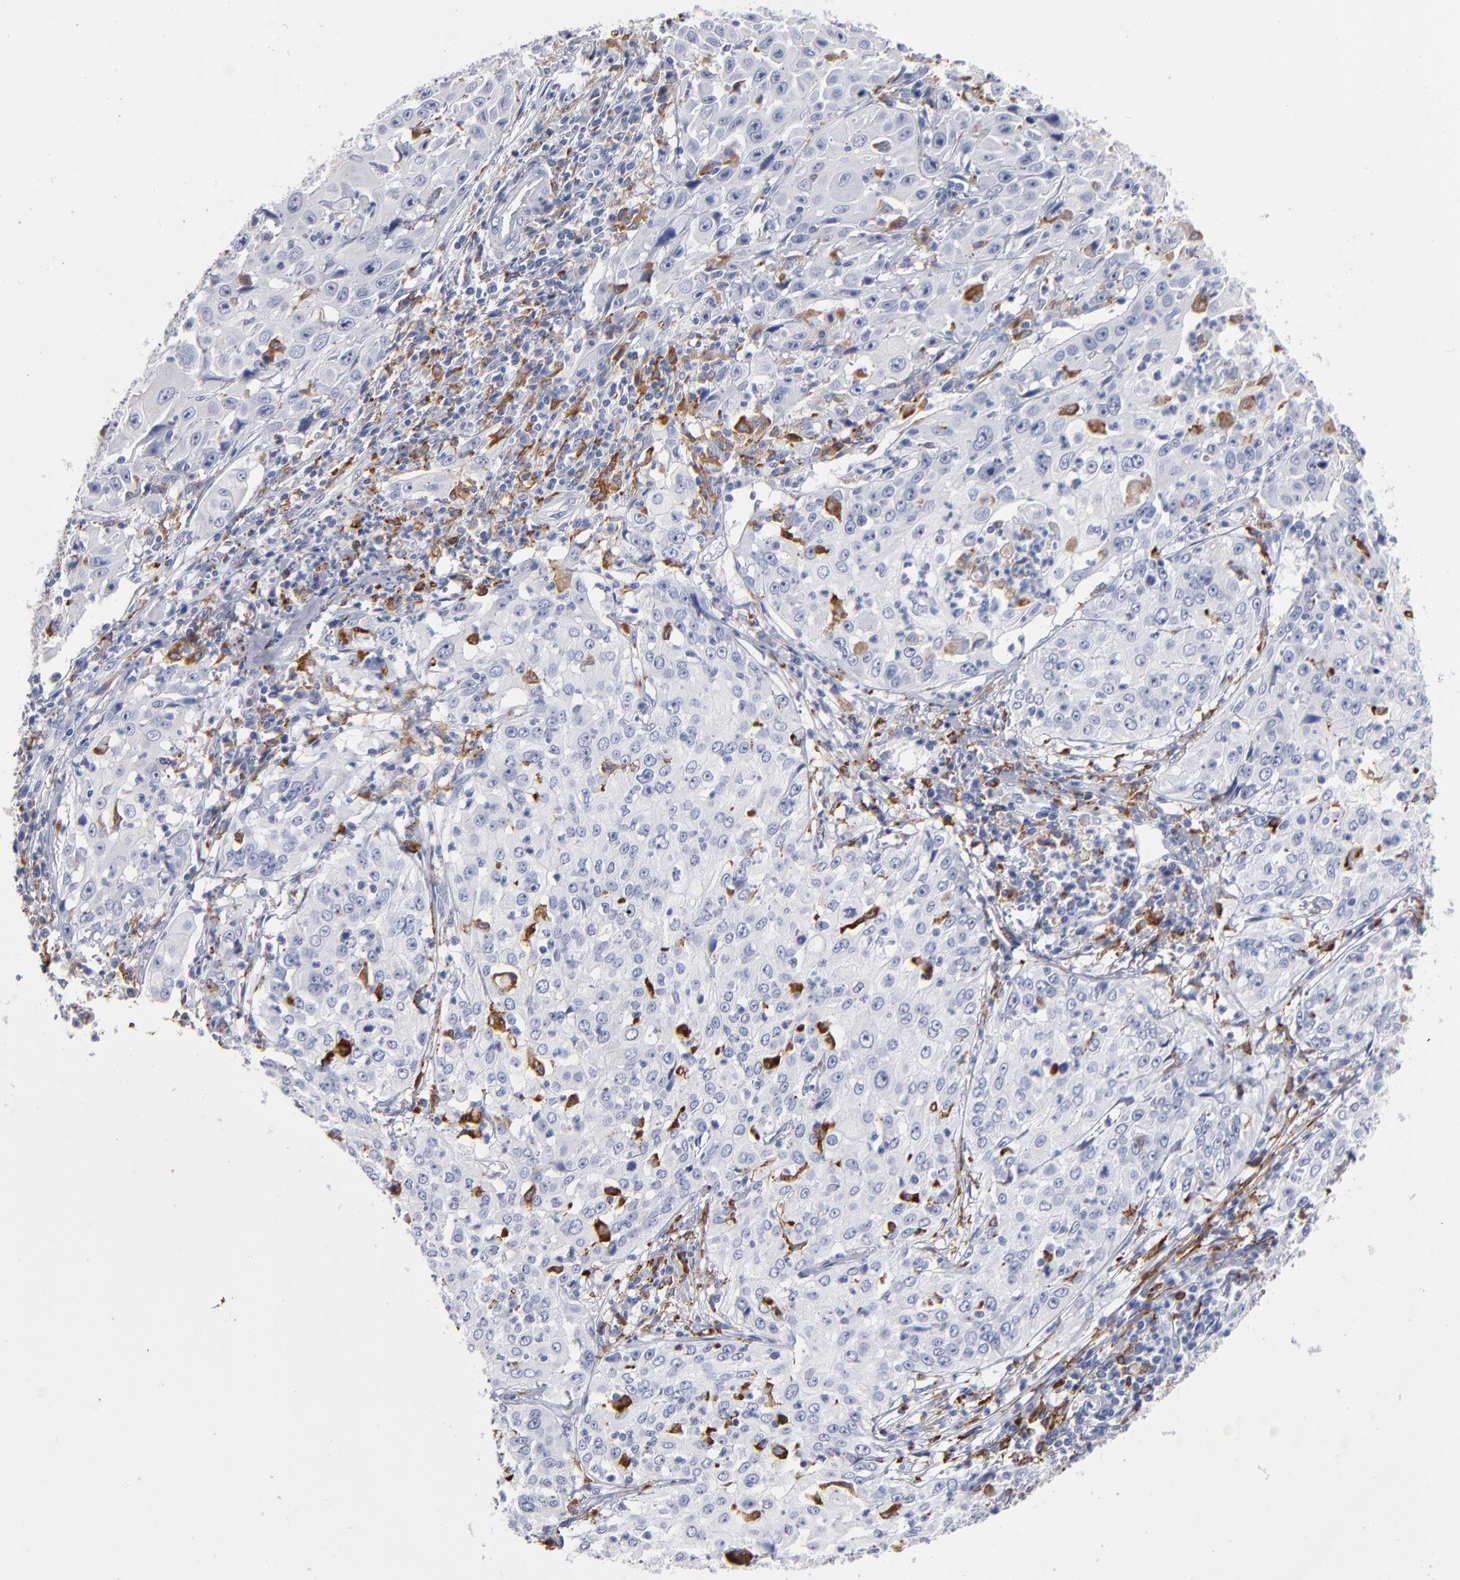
{"staining": {"intensity": "negative", "quantity": "none", "location": "none"}, "tissue": "cervical cancer", "cell_type": "Tumor cells", "image_type": "cancer", "snomed": [{"axis": "morphology", "description": "Squamous cell carcinoma, NOS"}, {"axis": "topography", "description": "Cervix"}], "caption": "Micrograph shows no protein positivity in tumor cells of cervical squamous cell carcinoma tissue.", "gene": "CD180", "patient": {"sex": "female", "age": 39}}